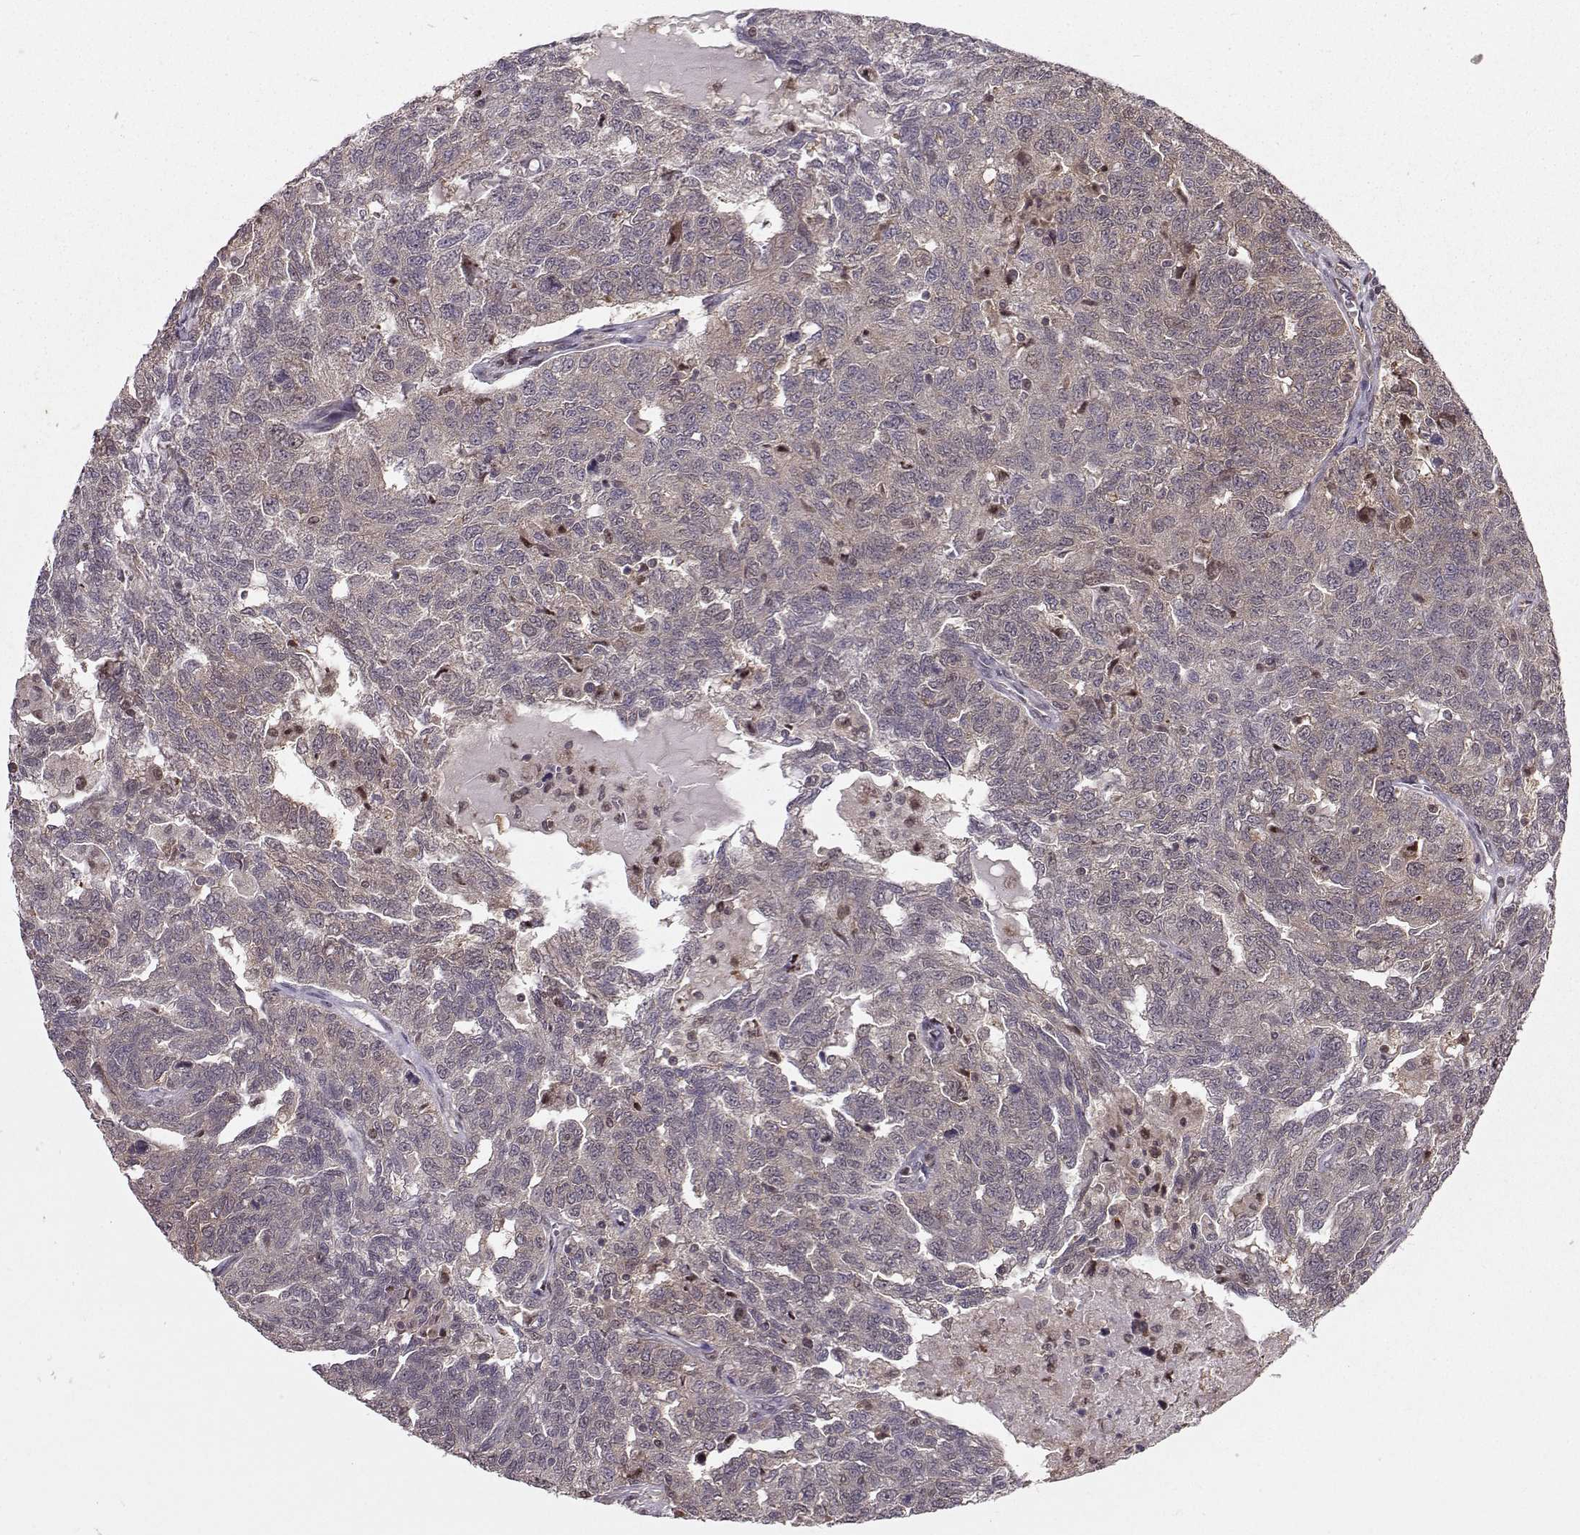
{"staining": {"intensity": "moderate", "quantity": "<25%", "location": "nuclear"}, "tissue": "ovarian cancer", "cell_type": "Tumor cells", "image_type": "cancer", "snomed": [{"axis": "morphology", "description": "Cystadenocarcinoma, serous, NOS"}, {"axis": "topography", "description": "Ovary"}], "caption": "DAB (3,3'-diaminobenzidine) immunohistochemical staining of human ovarian serous cystadenocarcinoma exhibits moderate nuclear protein expression in about <25% of tumor cells.", "gene": "PKP2", "patient": {"sex": "female", "age": 71}}